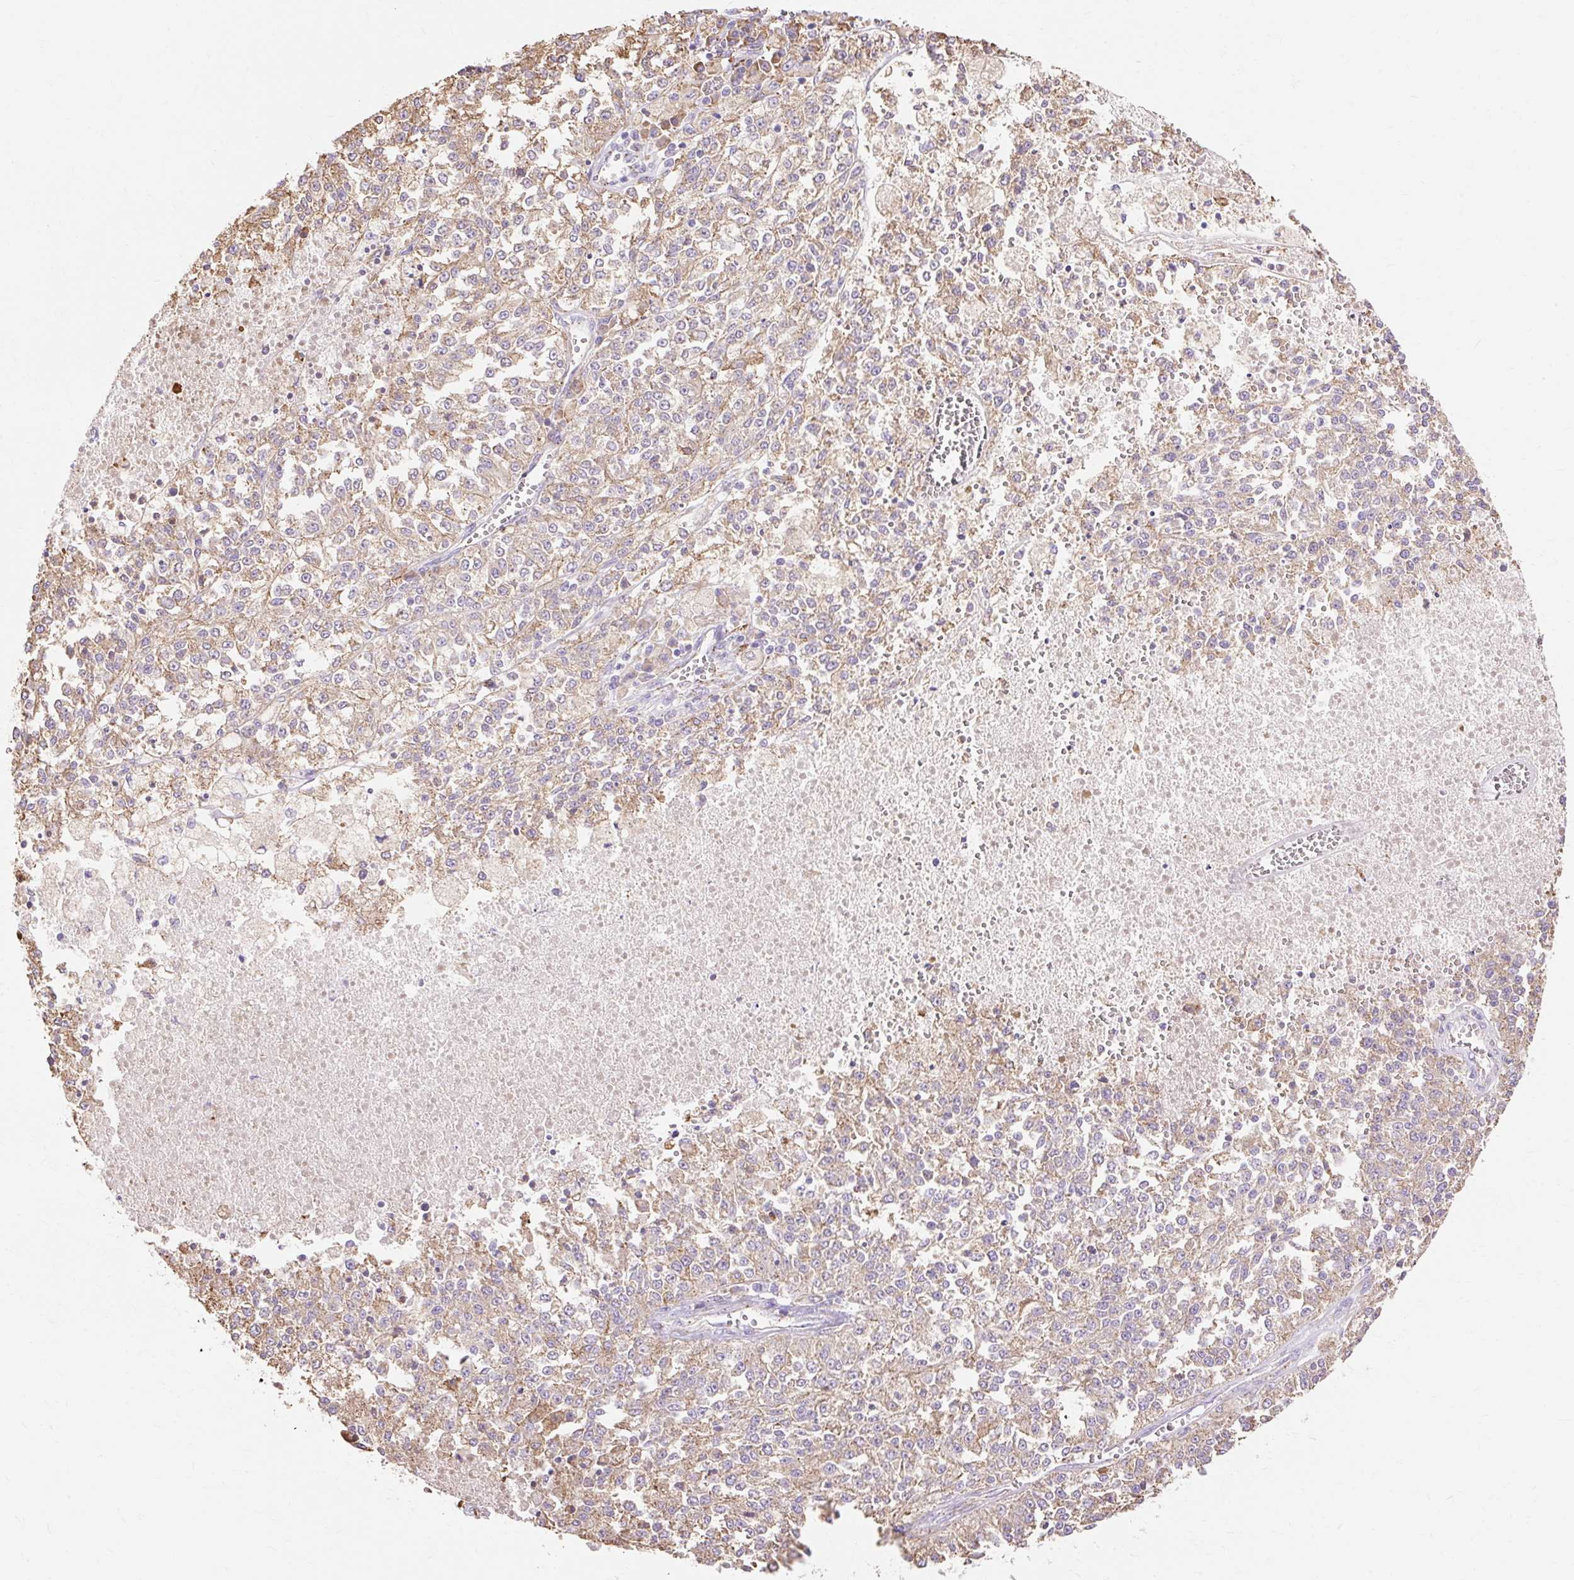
{"staining": {"intensity": "weak", "quantity": ">75%", "location": "cytoplasmic/membranous"}, "tissue": "melanoma", "cell_type": "Tumor cells", "image_type": "cancer", "snomed": [{"axis": "morphology", "description": "Malignant melanoma, NOS"}, {"axis": "topography", "description": "Skin"}], "caption": "Approximately >75% of tumor cells in human melanoma demonstrate weak cytoplasmic/membranous protein positivity as visualized by brown immunohistochemical staining.", "gene": "RPS17", "patient": {"sex": "female", "age": 64}}